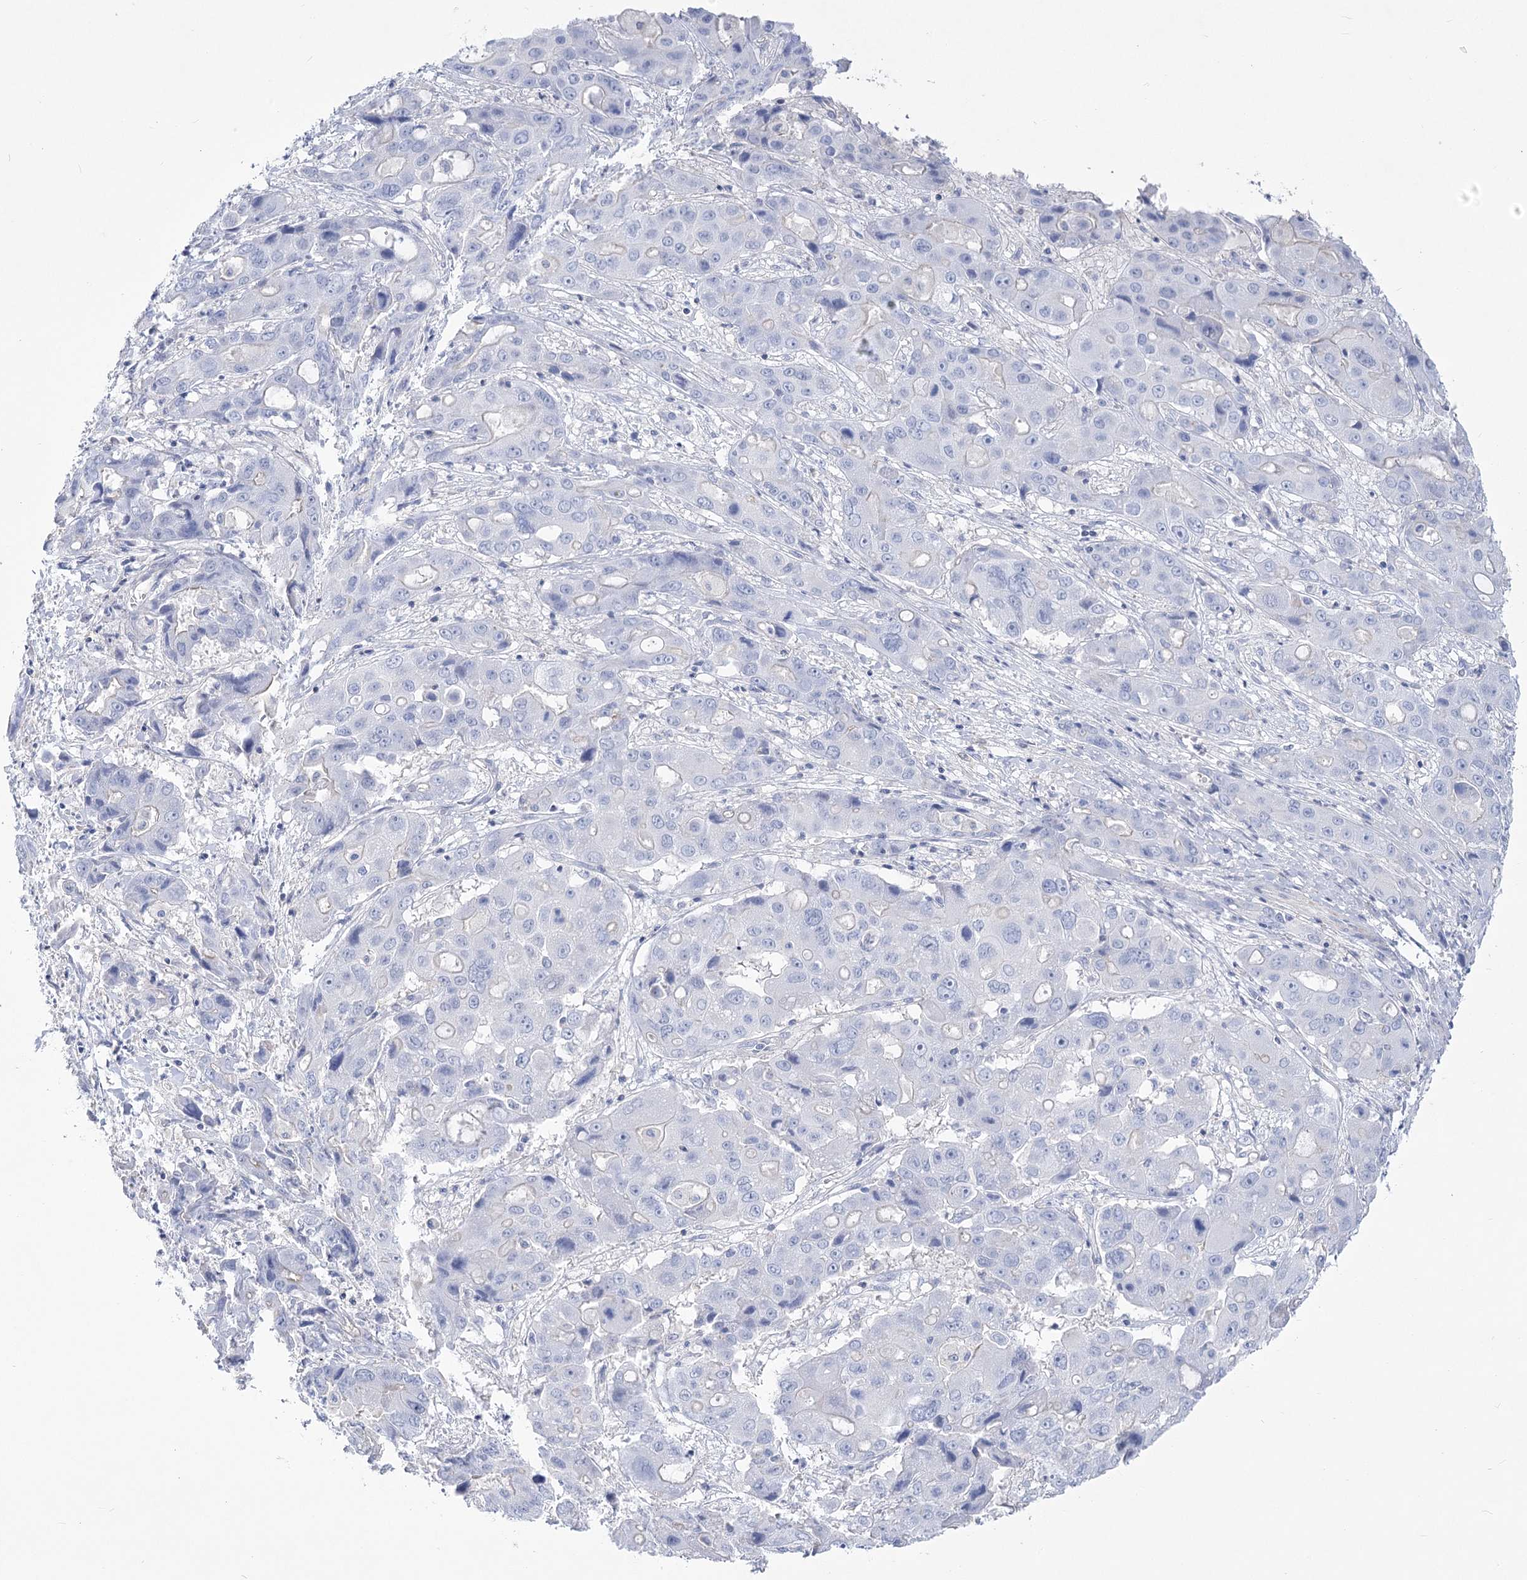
{"staining": {"intensity": "negative", "quantity": "none", "location": "none"}, "tissue": "liver cancer", "cell_type": "Tumor cells", "image_type": "cancer", "snomed": [{"axis": "morphology", "description": "Cholangiocarcinoma"}, {"axis": "topography", "description": "Liver"}], "caption": "A high-resolution image shows immunohistochemistry staining of liver cholangiocarcinoma, which demonstrates no significant expression in tumor cells.", "gene": "PCDHA1", "patient": {"sex": "male", "age": 67}}